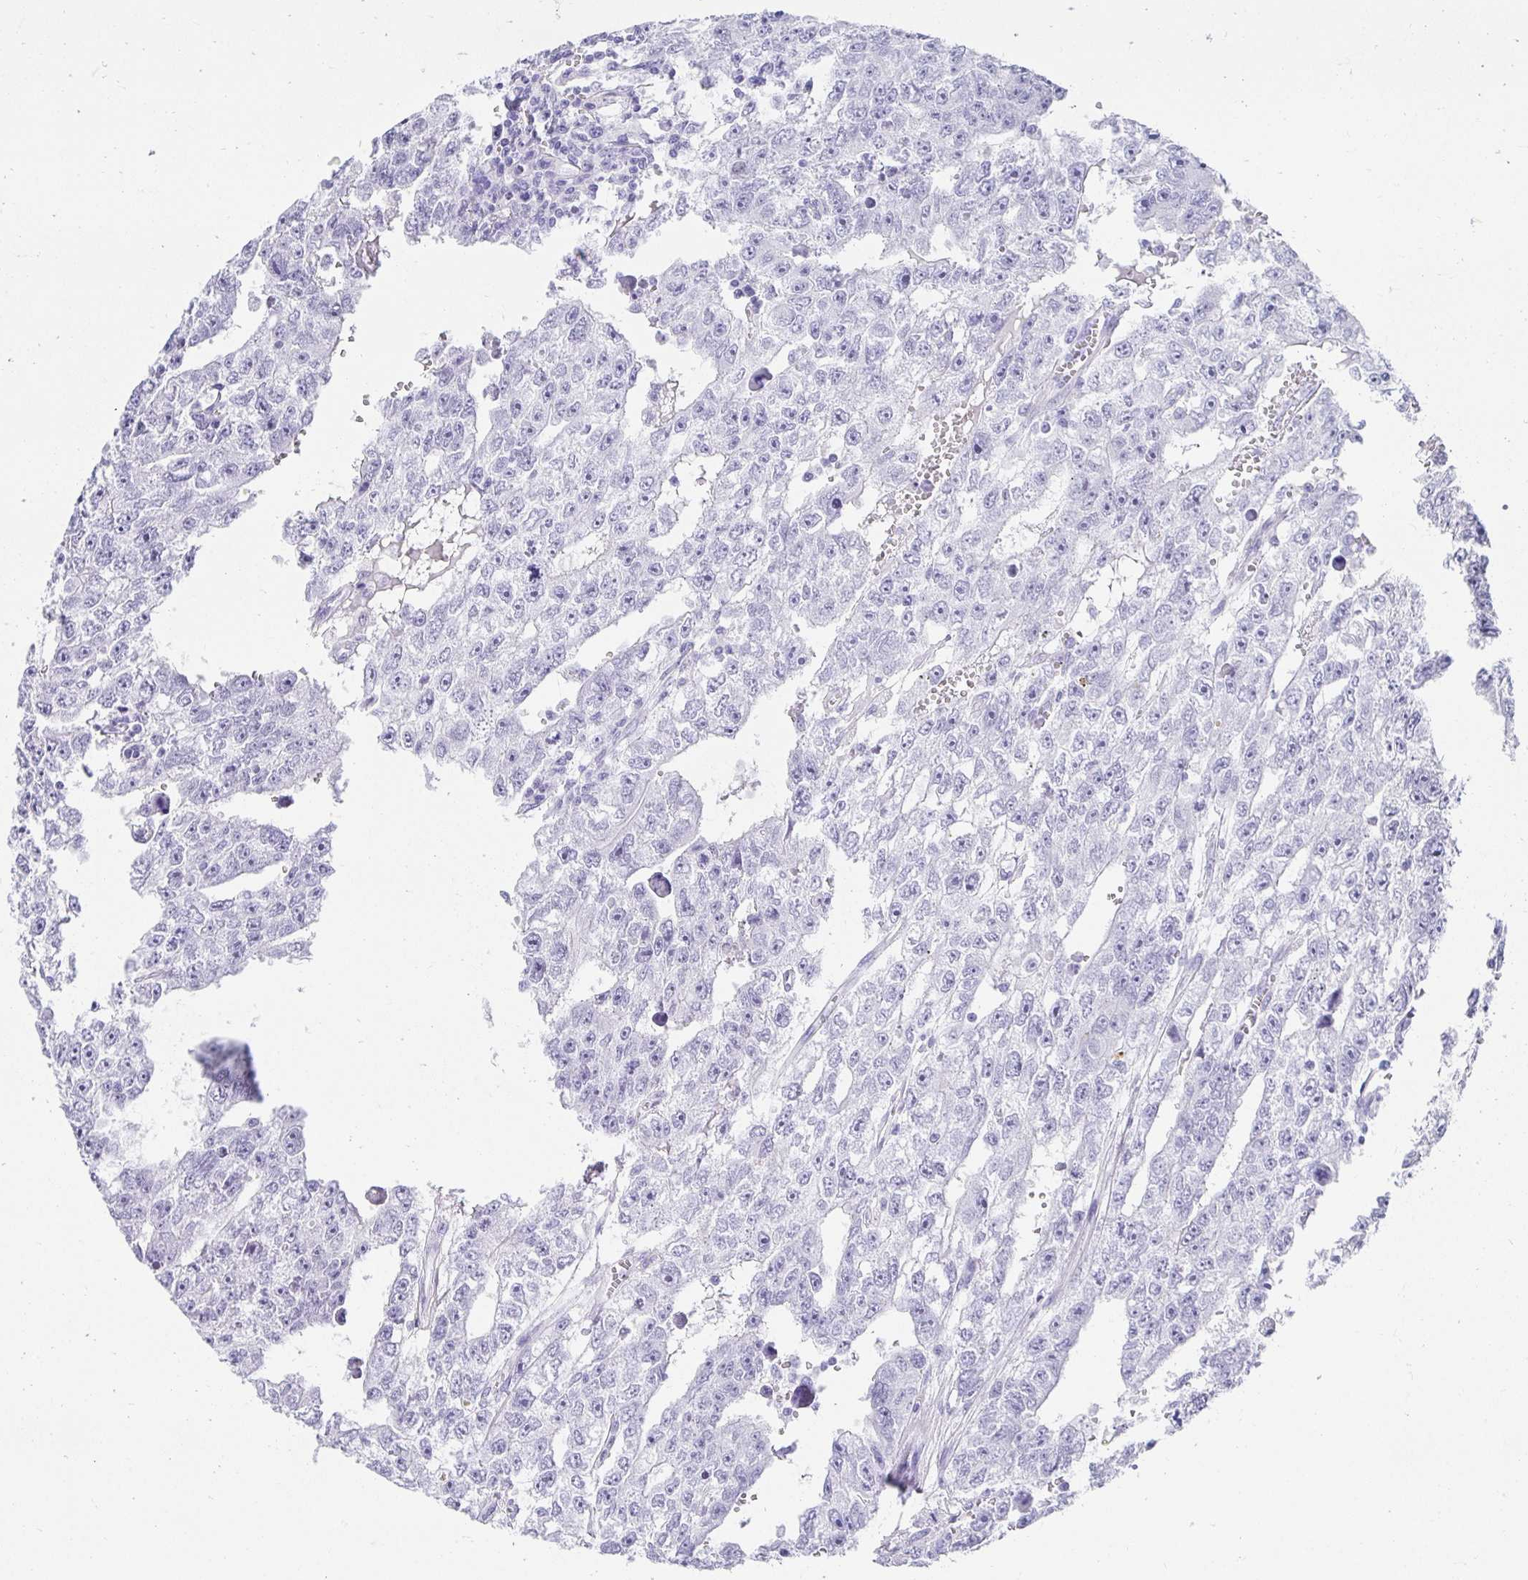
{"staining": {"intensity": "negative", "quantity": "none", "location": "none"}, "tissue": "testis cancer", "cell_type": "Tumor cells", "image_type": "cancer", "snomed": [{"axis": "morphology", "description": "Carcinoma, Embryonal, NOS"}, {"axis": "topography", "description": "Testis"}], "caption": "A histopathology image of human embryonal carcinoma (testis) is negative for staining in tumor cells. The staining was performed using DAB to visualize the protein expression in brown, while the nuclei were stained in blue with hematoxylin (Magnification: 20x).", "gene": "CHAT", "patient": {"sex": "male", "age": 20}}